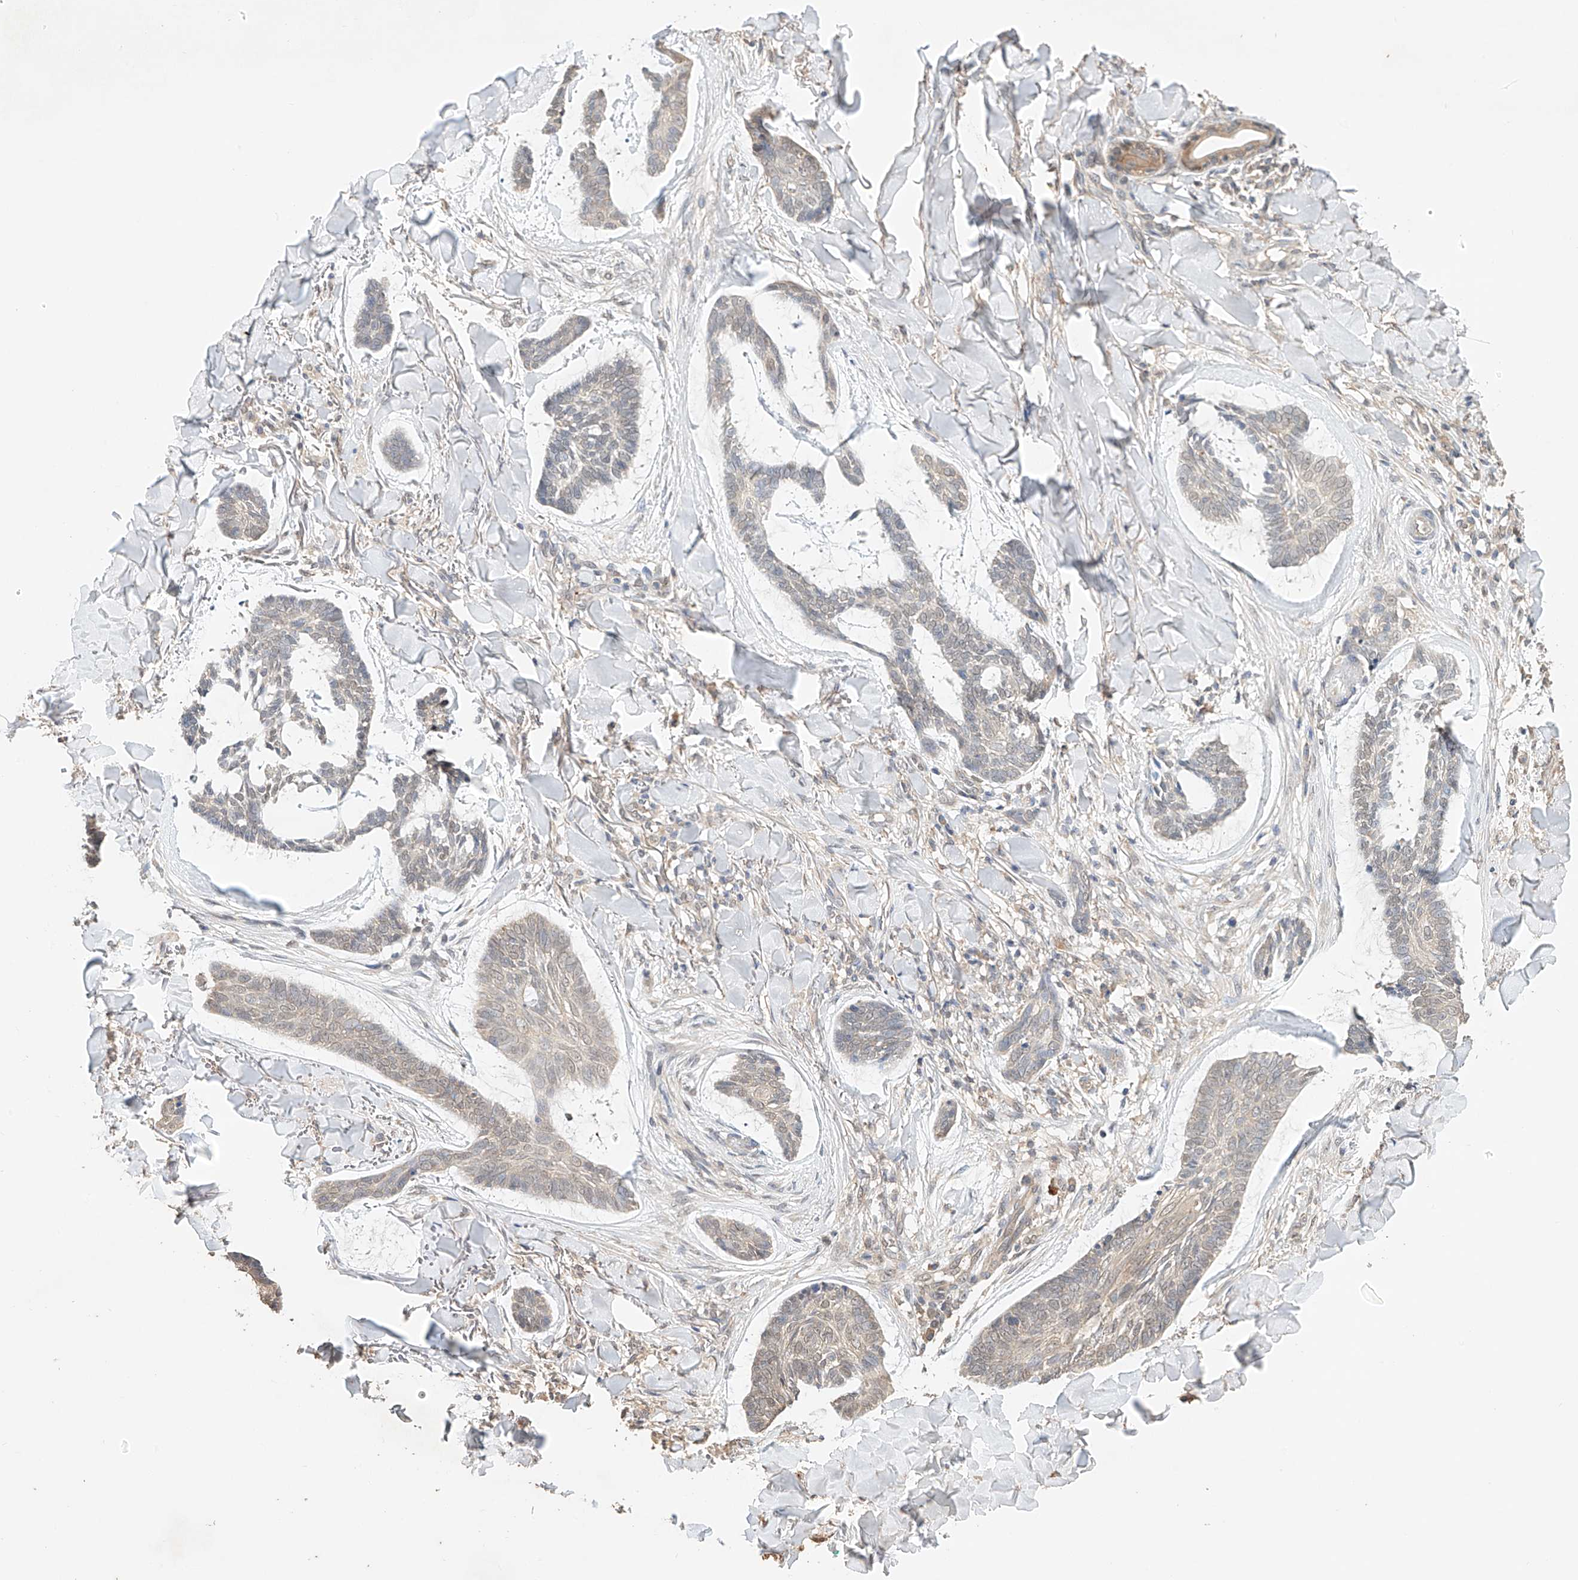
{"staining": {"intensity": "negative", "quantity": "none", "location": "none"}, "tissue": "skin cancer", "cell_type": "Tumor cells", "image_type": "cancer", "snomed": [{"axis": "morphology", "description": "Basal cell carcinoma"}, {"axis": "topography", "description": "Skin"}], "caption": "A micrograph of human skin cancer (basal cell carcinoma) is negative for staining in tumor cells.", "gene": "ZFHX2", "patient": {"sex": "male", "age": 43}}